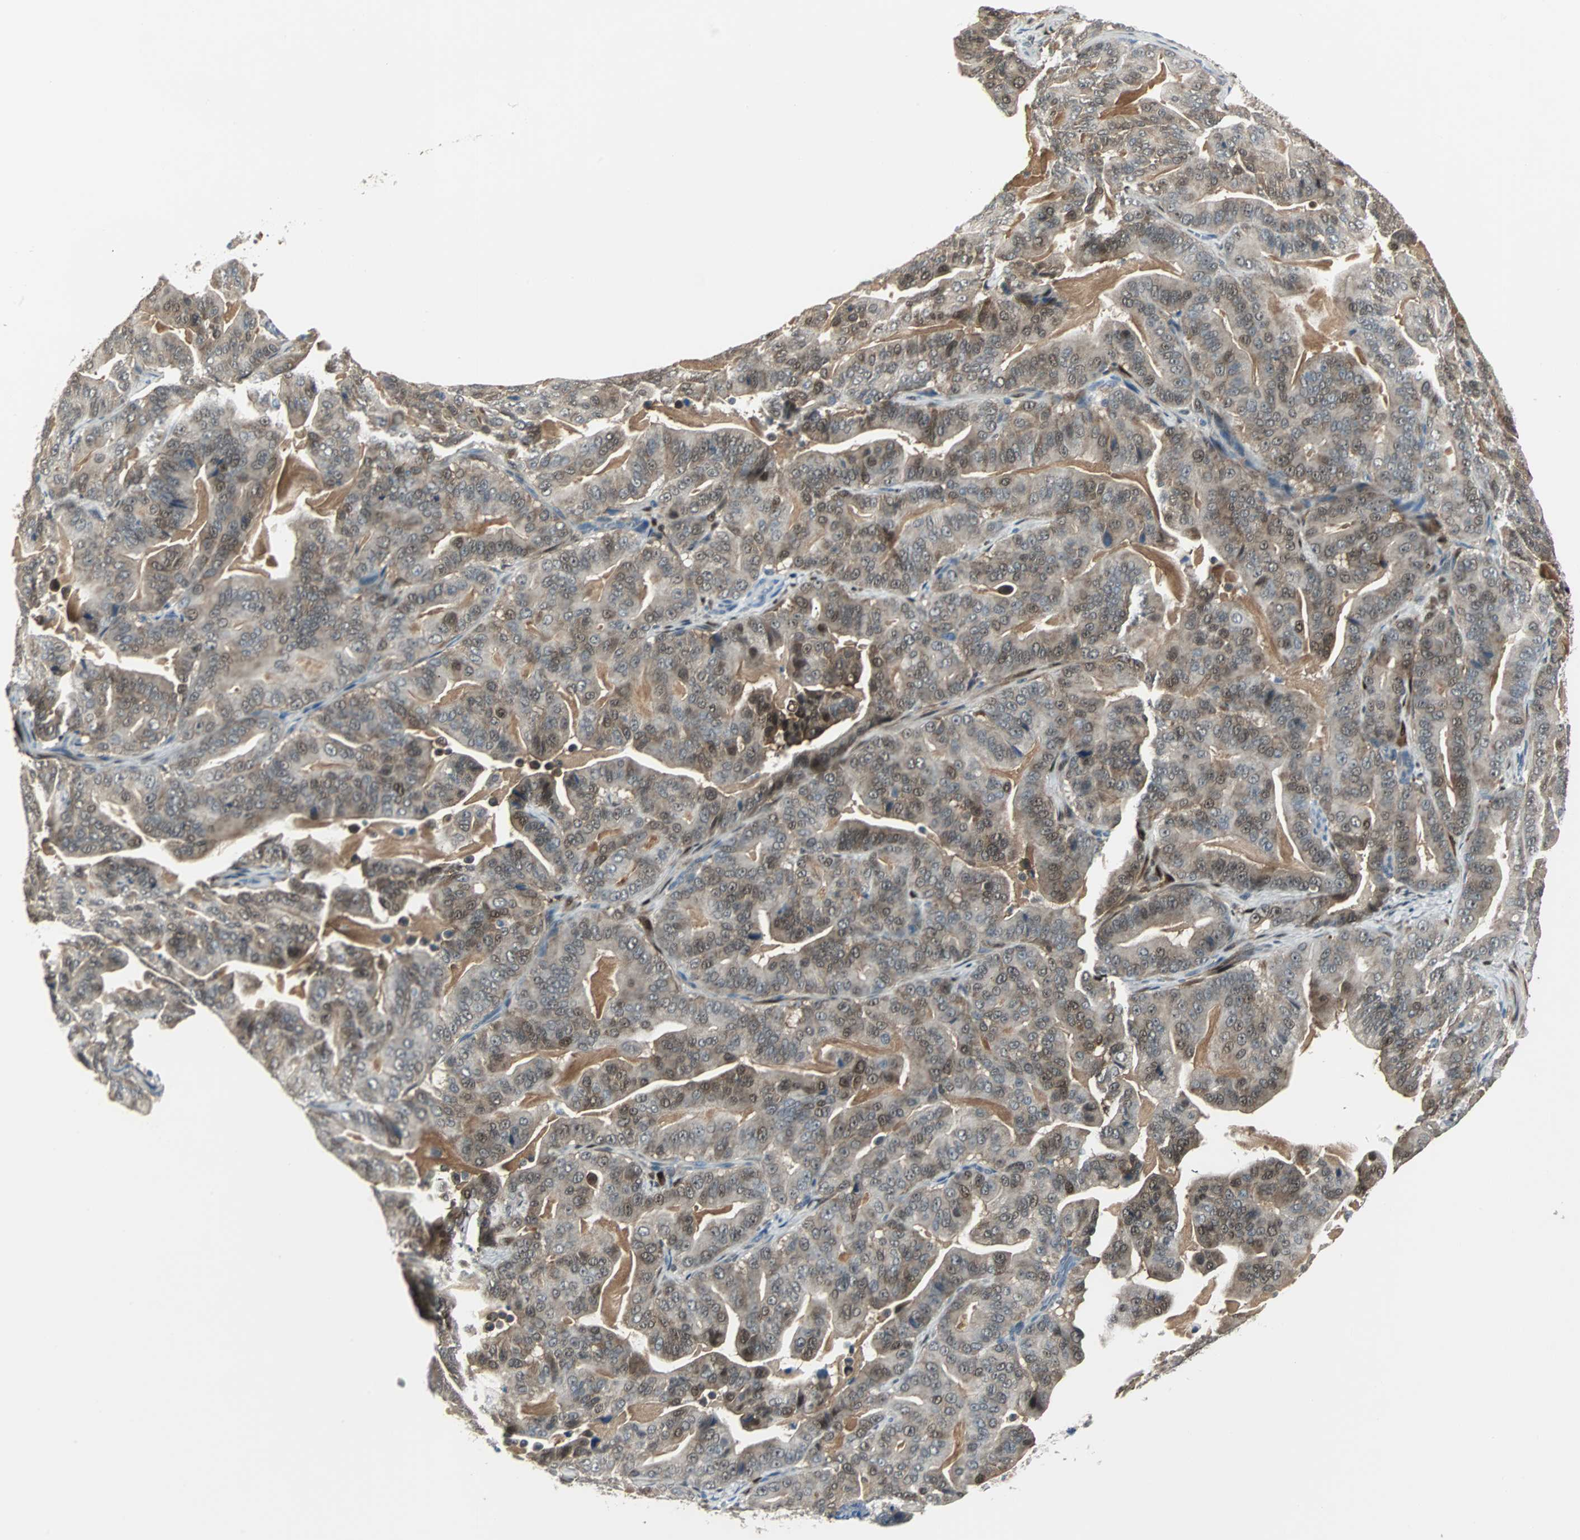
{"staining": {"intensity": "moderate", "quantity": ">75%", "location": "cytoplasmic/membranous,nuclear"}, "tissue": "pancreatic cancer", "cell_type": "Tumor cells", "image_type": "cancer", "snomed": [{"axis": "morphology", "description": "Adenocarcinoma, NOS"}, {"axis": "topography", "description": "Pancreas"}], "caption": "Pancreatic cancer (adenocarcinoma) stained with a brown dye shows moderate cytoplasmic/membranous and nuclear positive positivity in approximately >75% of tumor cells.", "gene": "FHL2", "patient": {"sex": "male", "age": 63}}